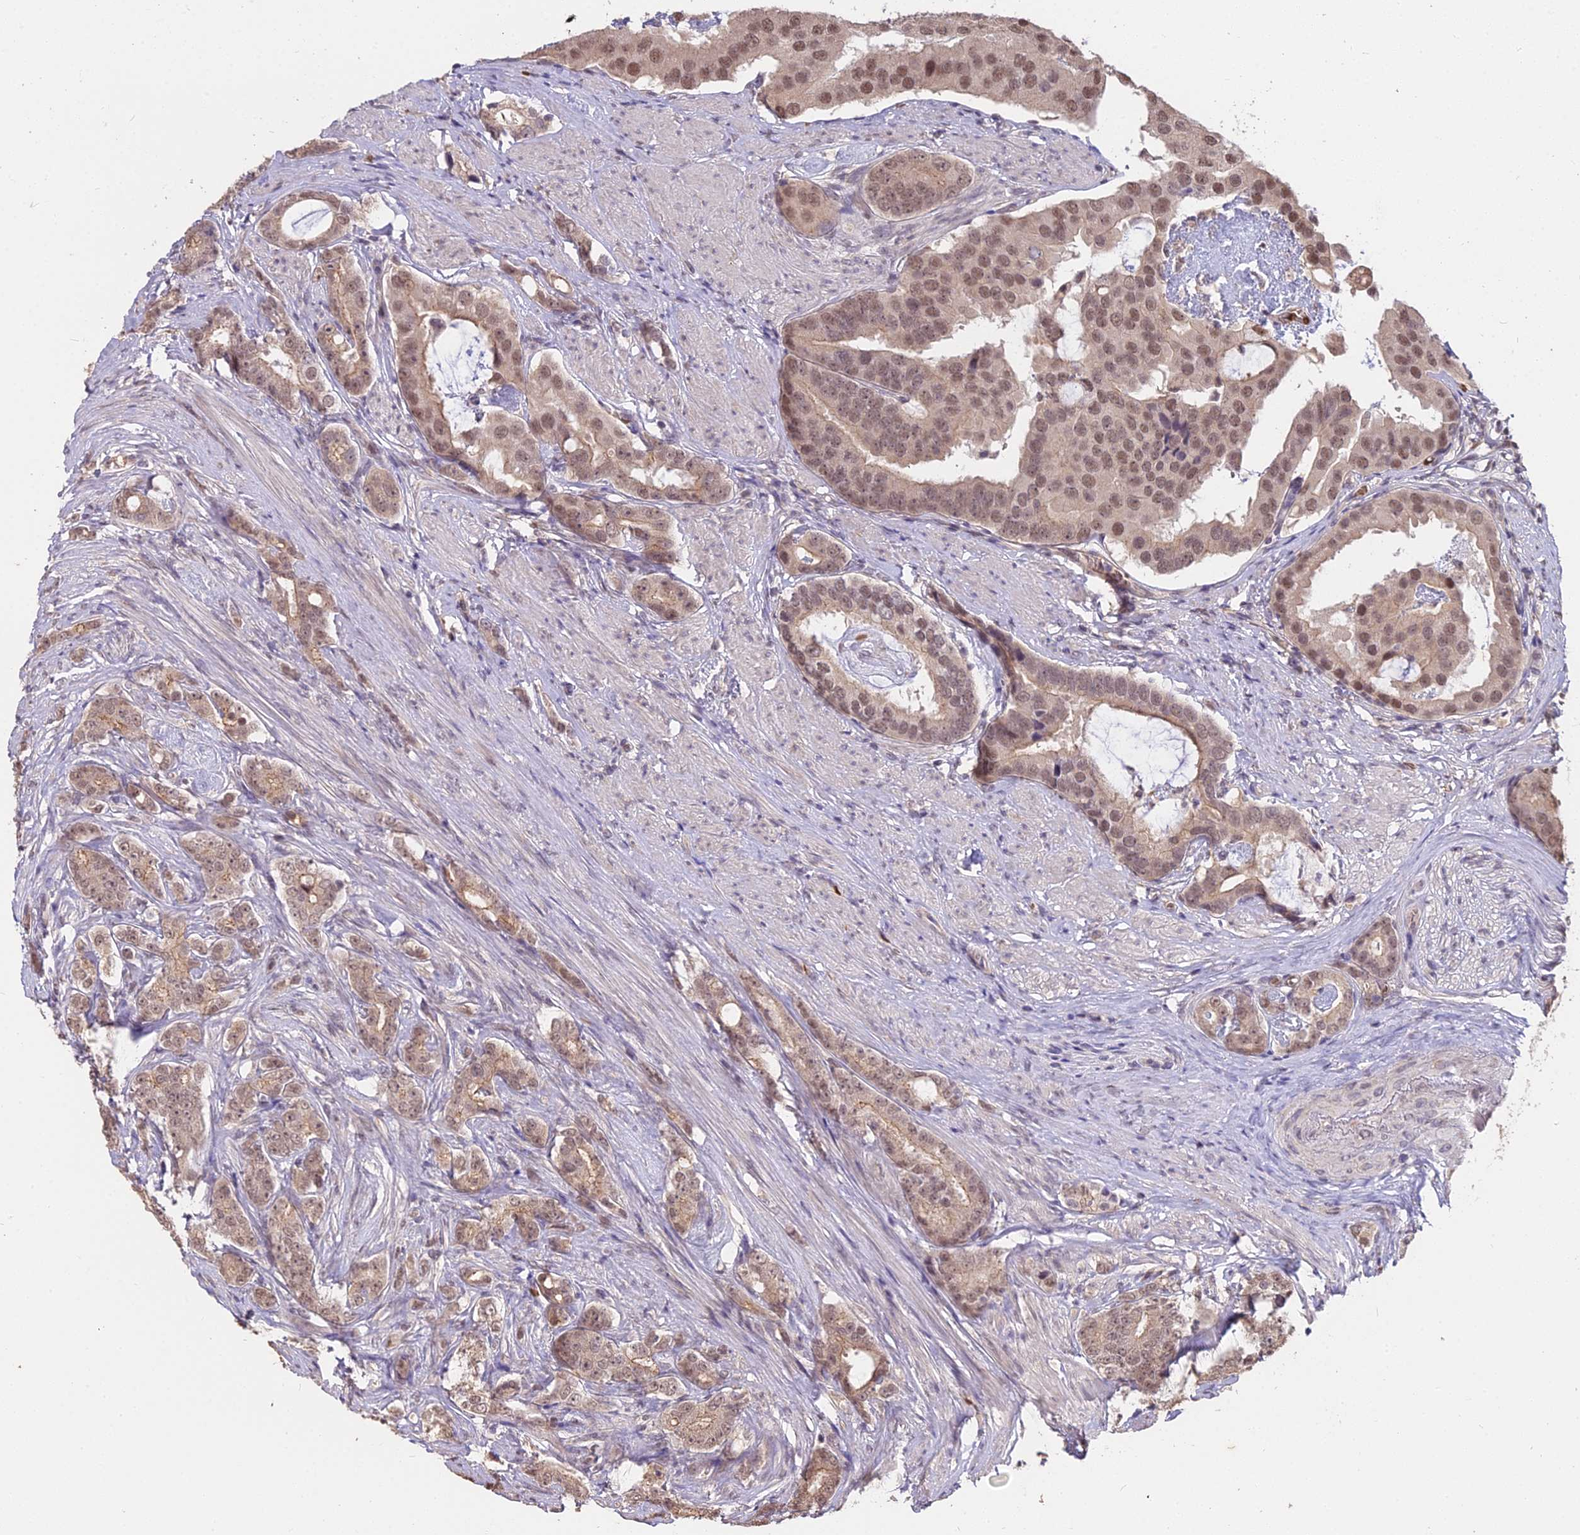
{"staining": {"intensity": "weak", "quantity": ">75%", "location": "cytoplasmic/membranous,nuclear"}, "tissue": "prostate cancer", "cell_type": "Tumor cells", "image_type": "cancer", "snomed": [{"axis": "morphology", "description": "Adenocarcinoma, Low grade"}, {"axis": "topography", "description": "Prostate"}], "caption": "Weak cytoplasmic/membranous and nuclear staining is appreciated in approximately >75% of tumor cells in prostate cancer. (DAB = brown stain, brightfield microscopy at high magnification).", "gene": "ZDBF2", "patient": {"sex": "male", "age": 71}}